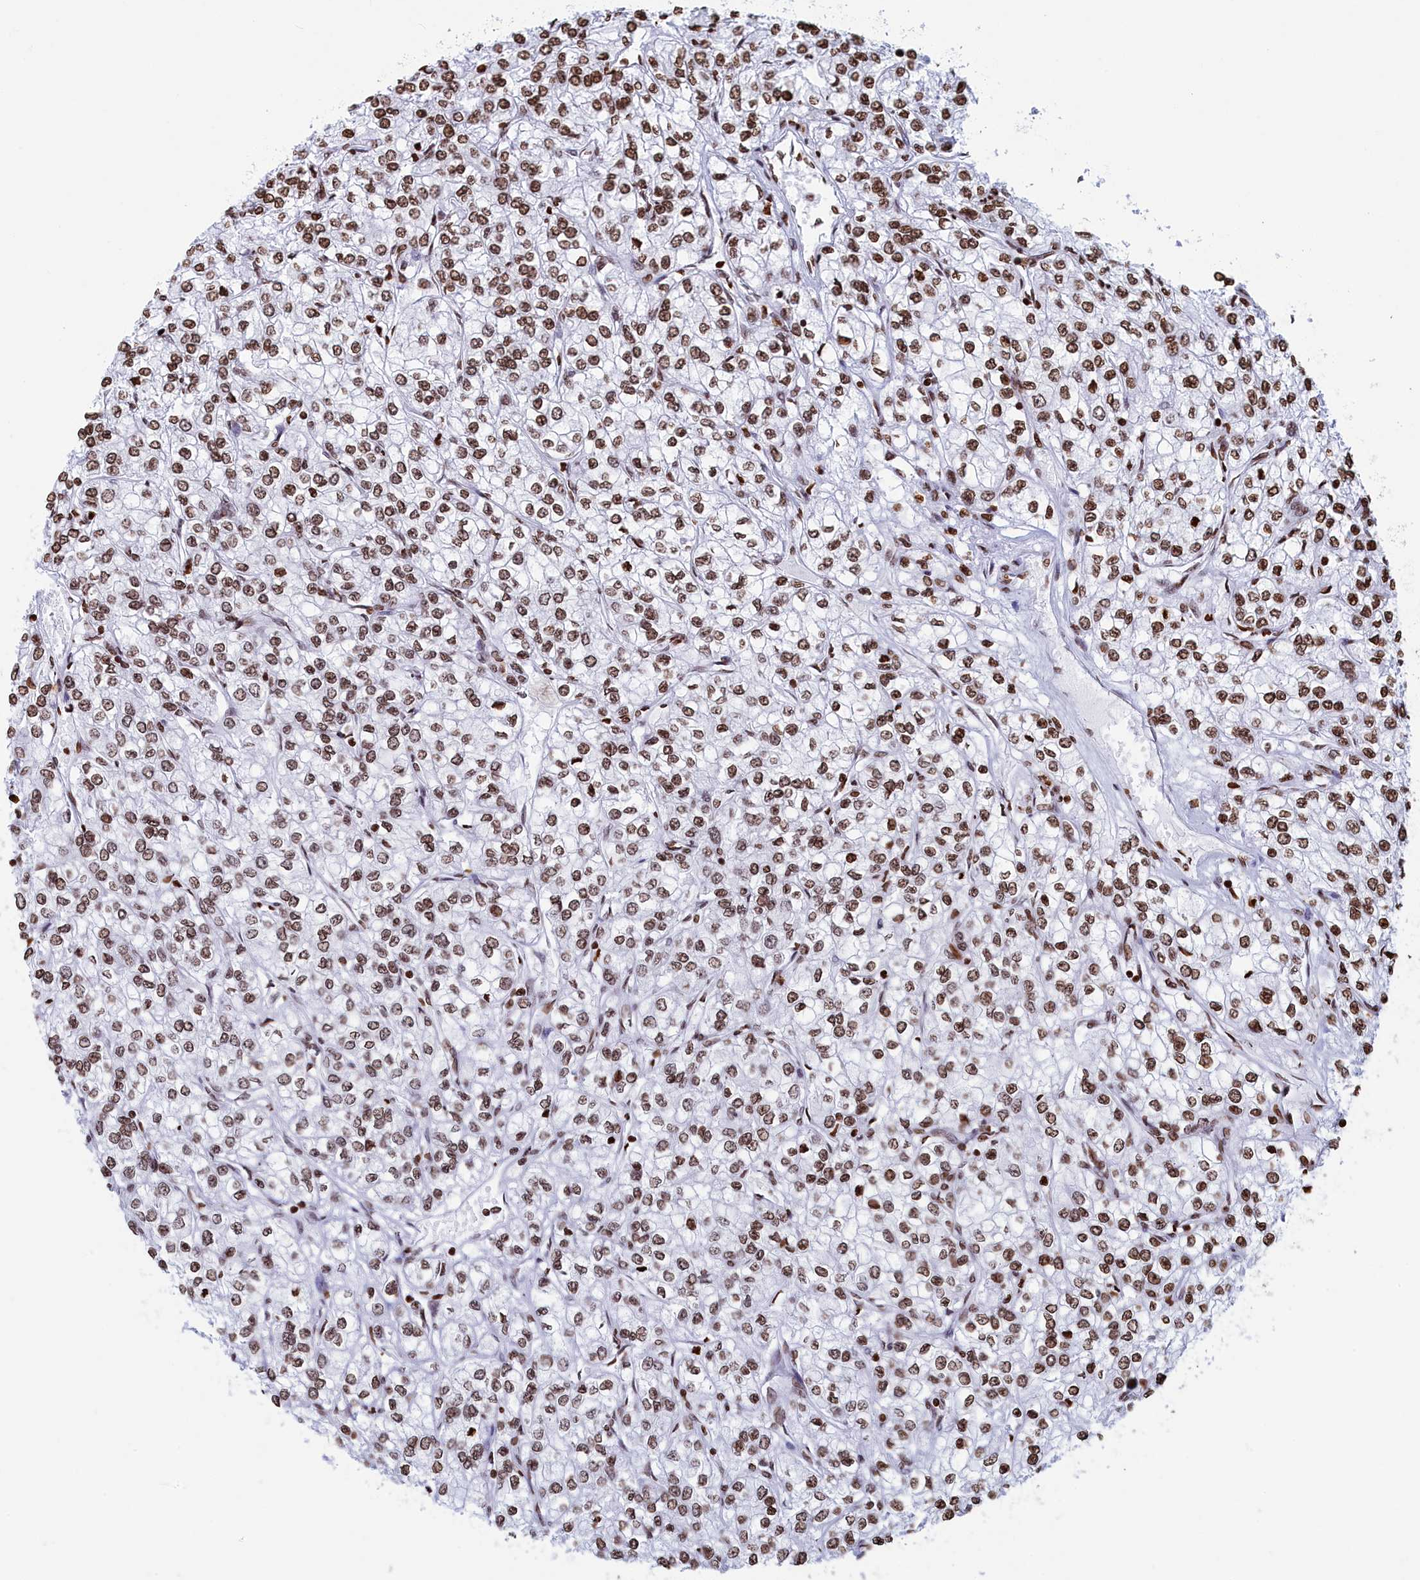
{"staining": {"intensity": "moderate", "quantity": ">75%", "location": "nuclear"}, "tissue": "renal cancer", "cell_type": "Tumor cells", "image_type": "cancer", "snomed": [{"axis": "morphology", "description": "Adenocarcinoma, NOS"}, {"axis": "topography", "description": "Kidney"}], "caption": "High-power microscopy captured an immunohistochemistry (IHC) image of renal adenocarcinoma, revealing moderate nuclear staining in approximately >75% of tumor cells.", "gene": "APOBEC3A", "patient": {"sex": "male", "age": 80}}